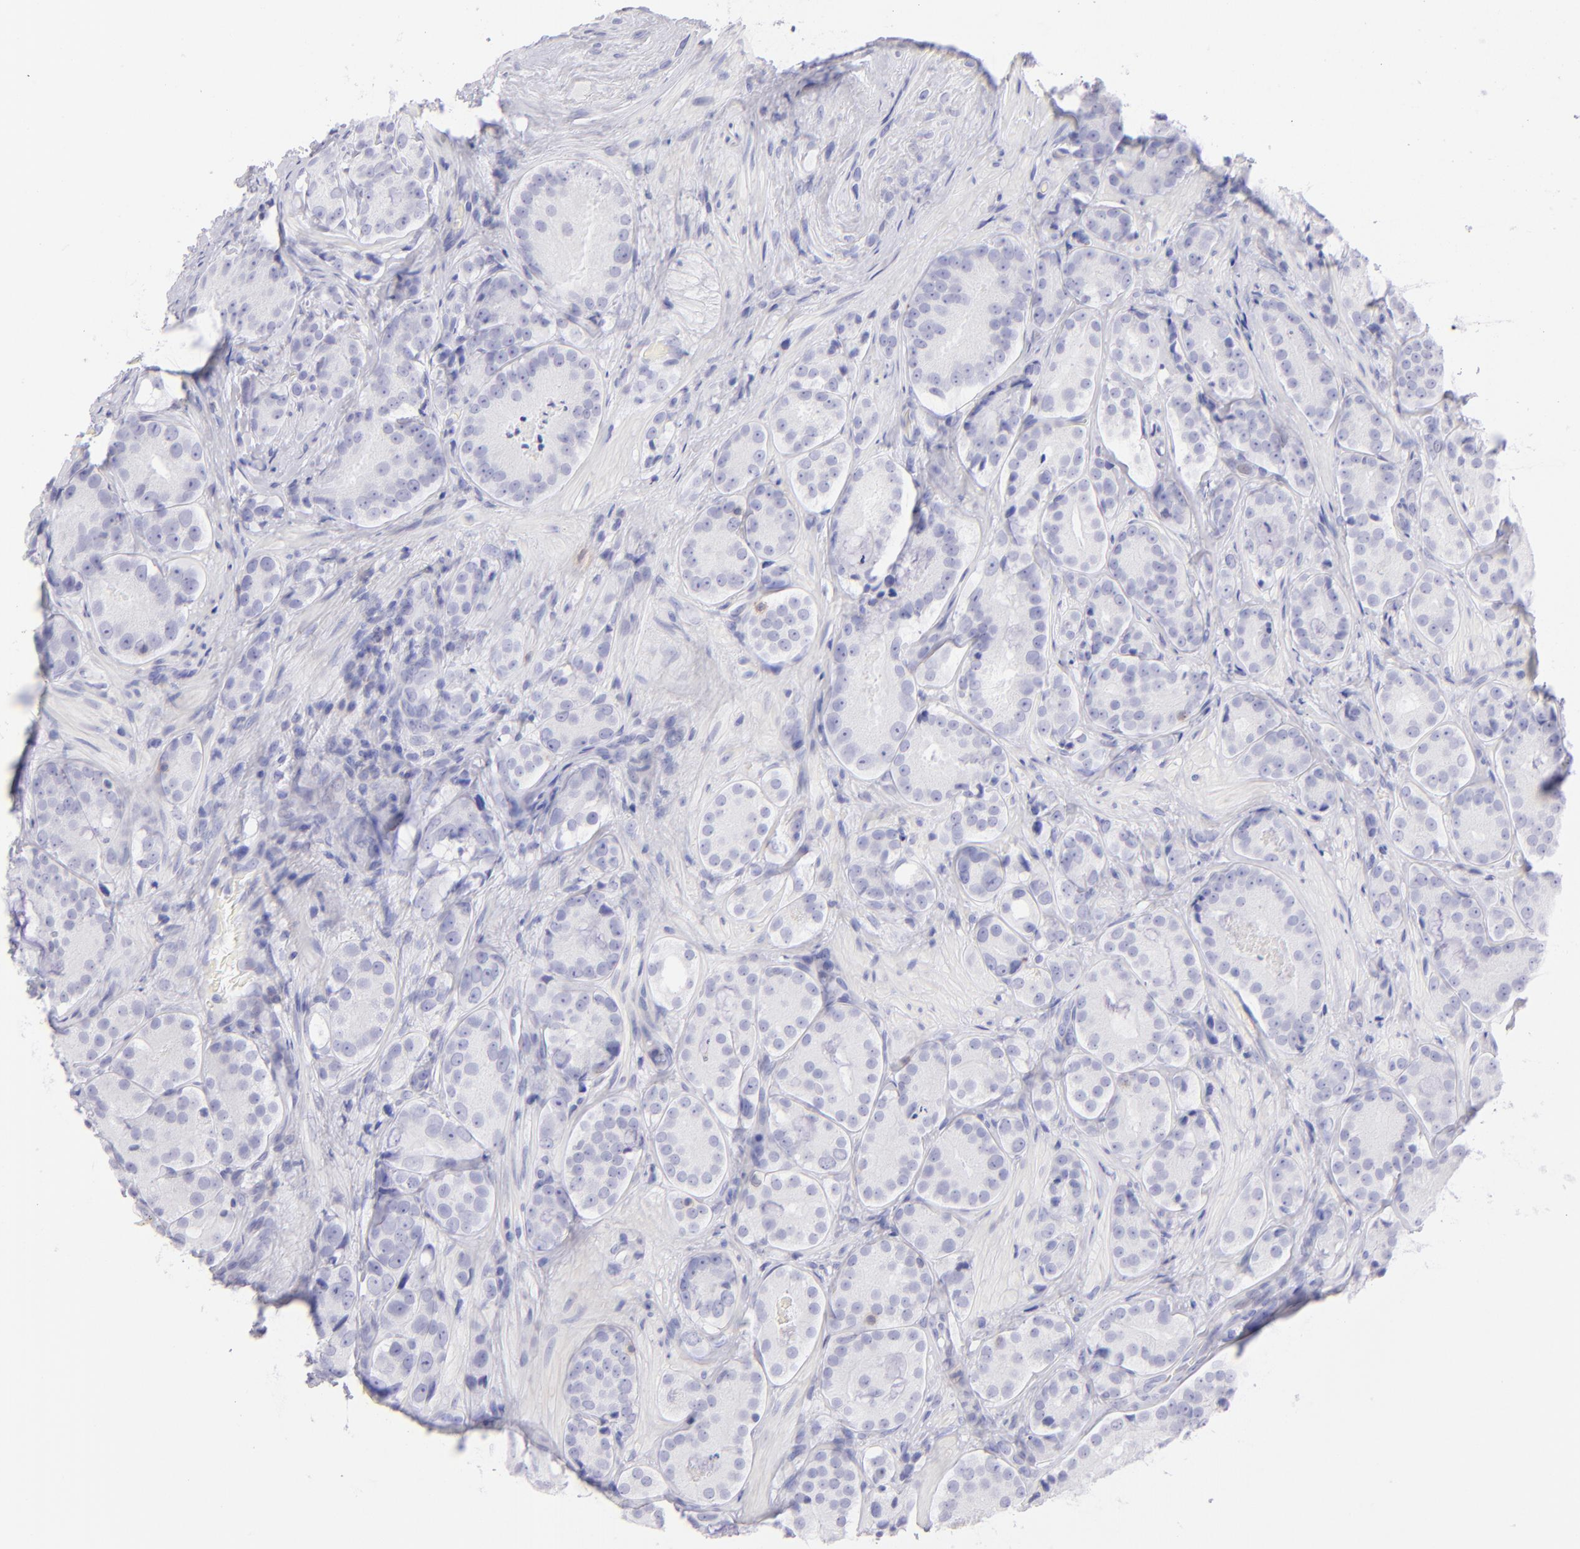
{"staining": {"intensity": "negative", "quantity": "none", "location": "none"}, "tissue": "prostate cancer", "cell_type": "Tumor cells", "image_type": "cancer", "snomed": [{"axis": "morphology", "description": "Adenocarcinoma, High grade"}, {"axis": "topography", "description": "Prostate"}], "caption": "Prostate adenocarcinoma (high-grade) stained for a protein using IHC demonstrates no expression tumor cells.", "gene": "CD69", "patient": {"sex": "male", "age": 70}}